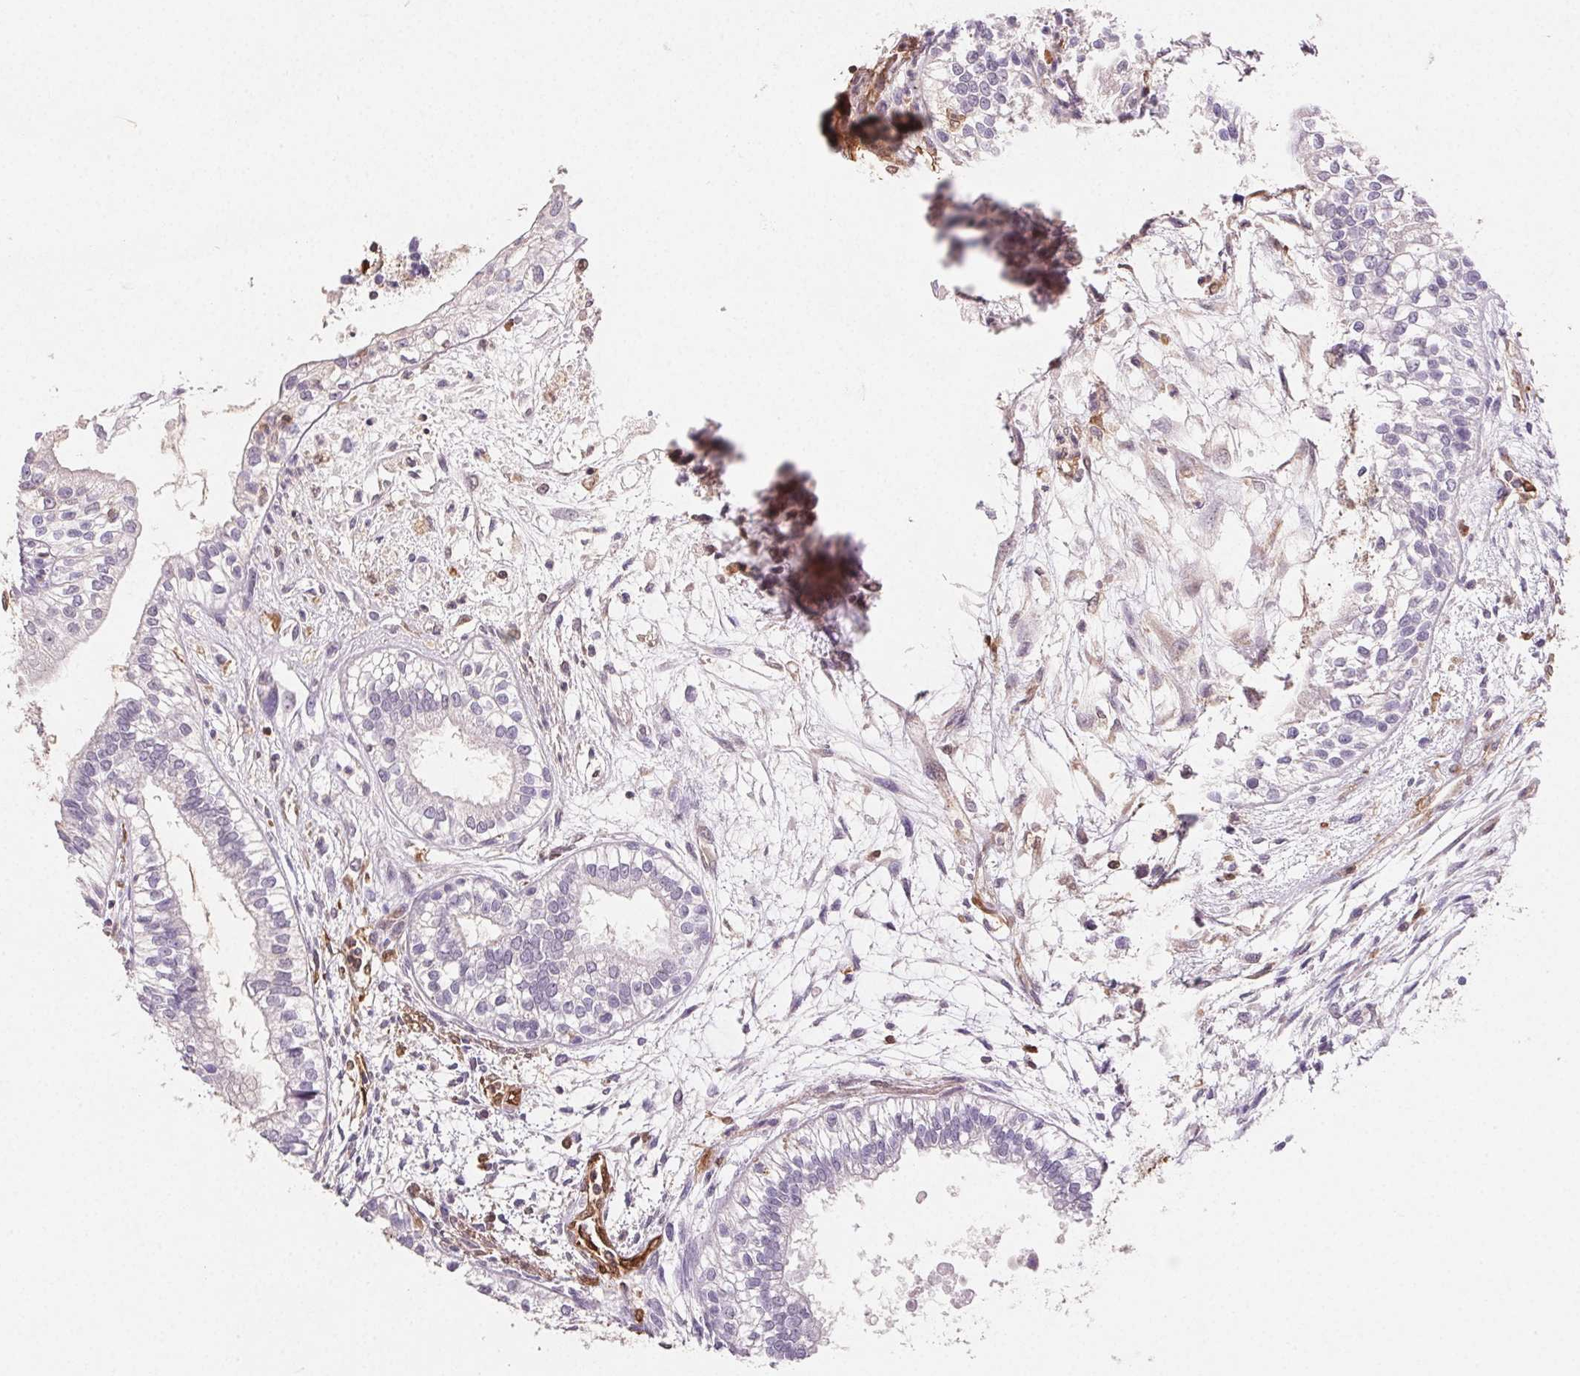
{"staining": {"intensity": "moderate", "quantity": "<25%", "location": "cytoplasmic/membranous"}, "tissue": "testis cancer", "cell_type": "Tumor cells", "image_type": "cancer", "snomed": [{"axis": "morphology", "description": "Carcinoma, Embryonal, NOS"}, {"axis": "topography", "description": "Testis"}], "caption": "This is an image of immunohistochemistry staining of testis cancer (embryonal carcinoma), which shows moderate expression in the cytoplasmic/membranous of tumor cells.", "gene": "GBP1", "patient": {"sex": "male", "age": 37}}